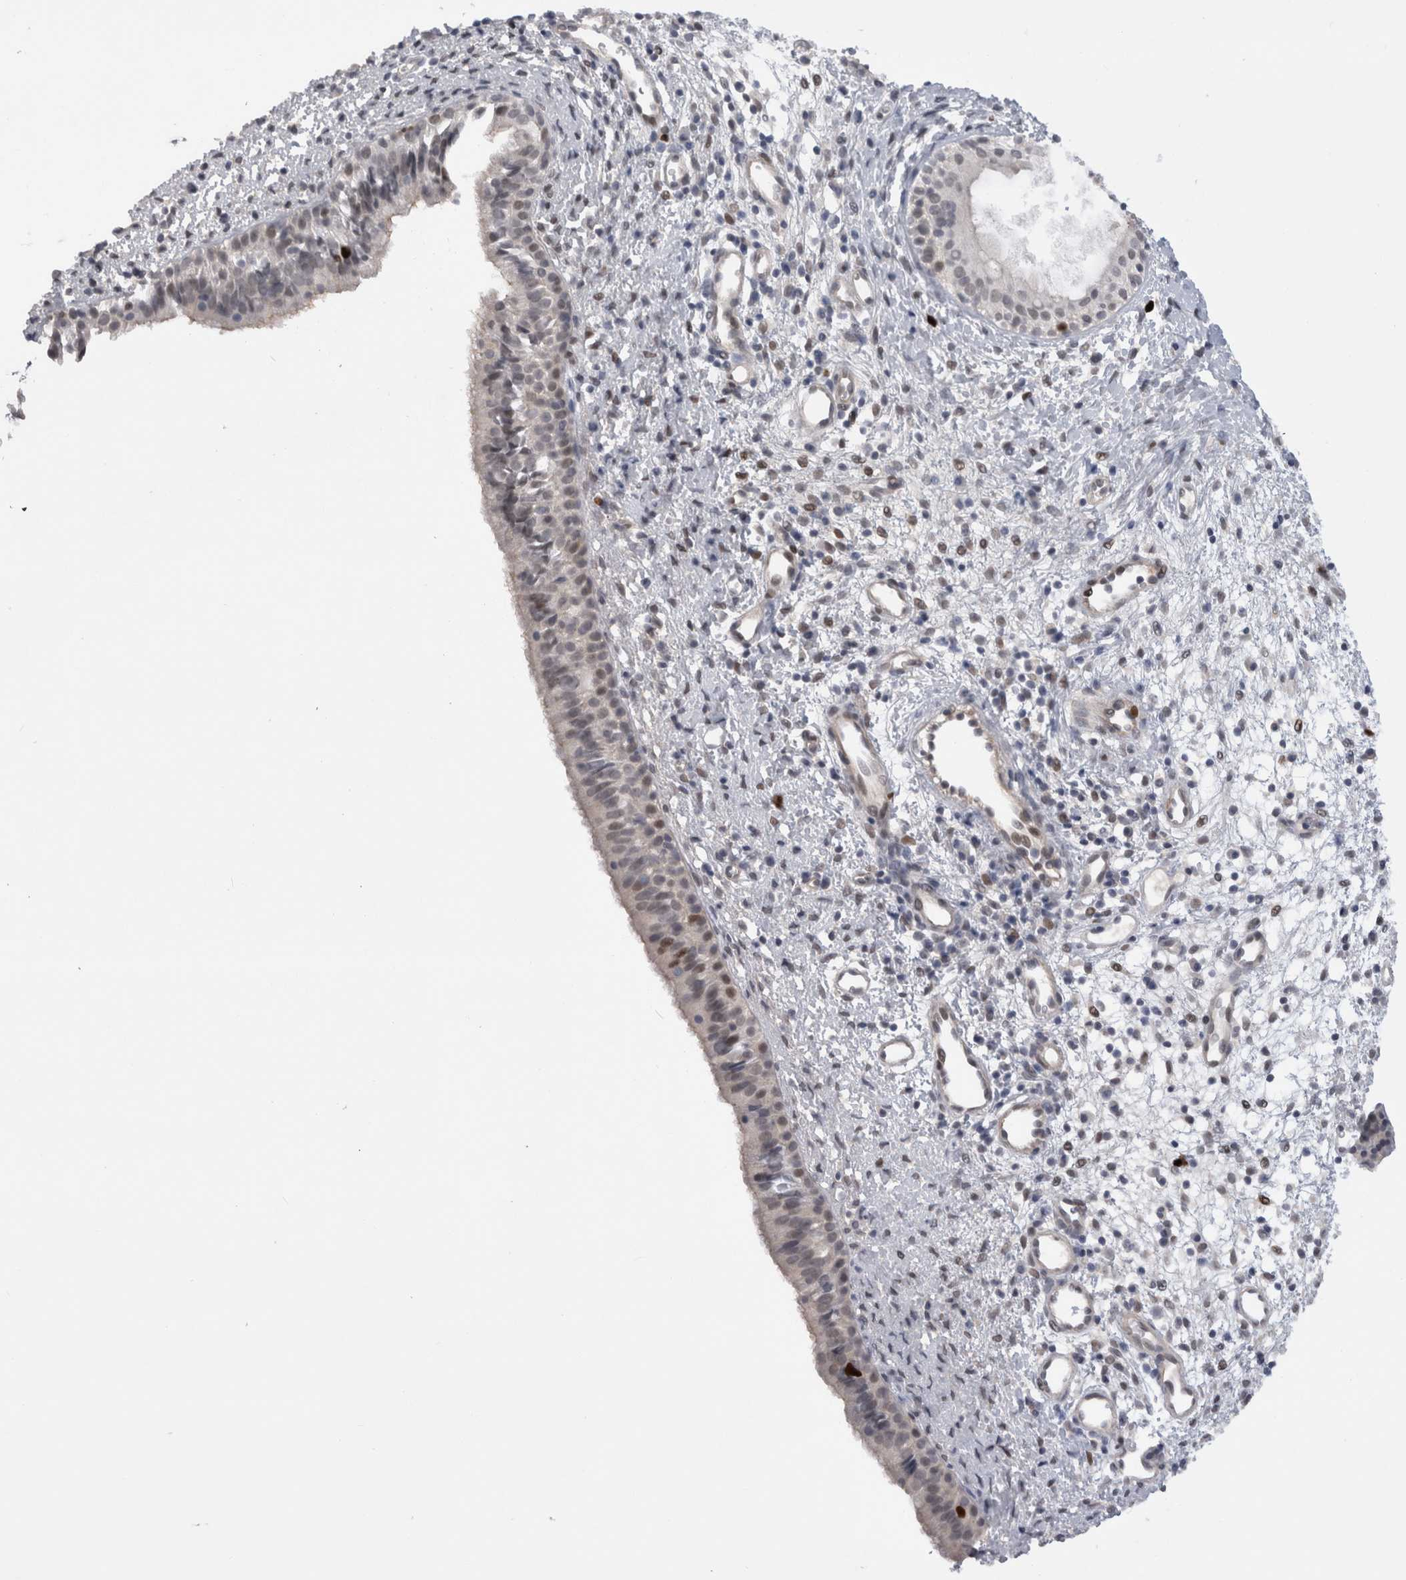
{"staining": {"intensity": "moderate", "quantity": "<25%", "location": "nuclear"}, "tissue": "nasopharynx", "cell_type": "Respiratory epithelial cells", "image_type": "normal", "snomed": [{"axis": "morphology", "description": "Normal tissue, NOS"}, {"axis": "topography", "description": "Nasopharynx"}], "caption": "Human nasopharynx stained for a protein (brown) reveals moderate nuclear positive staining in about <25% of respiratory epithelial cells.", "gene": "KIF18B", "patient": {"sex": "male", "age": 22}}